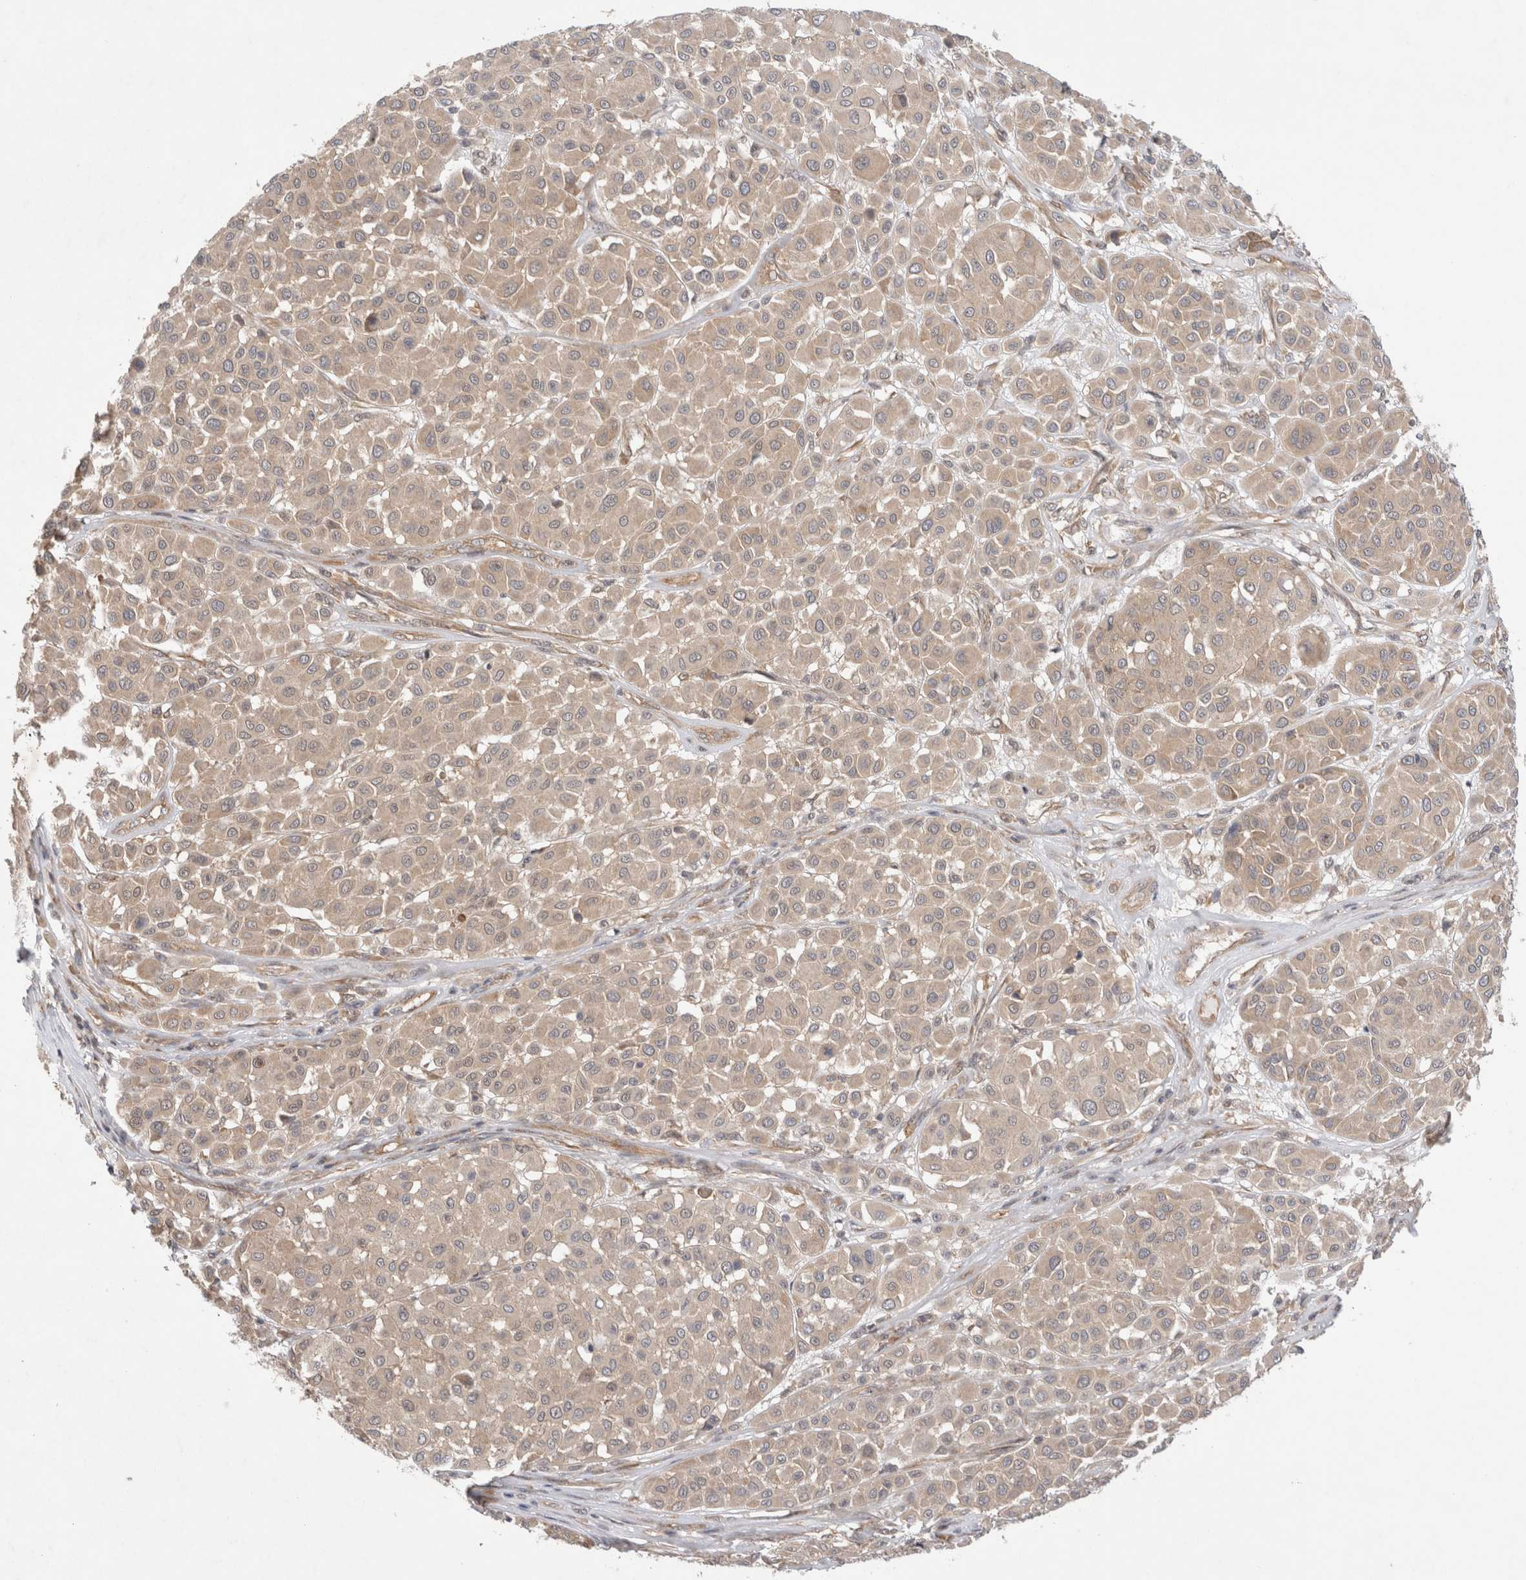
{"staining": {"intensity": "weak", "quantity": ">75%", "location": "cytoplasmic/membranous"}, "tissue": "melanoma", "cell_type": "Tumor cells", "image_type": "cancer", "snomed": [{"axis": "morphology", "description": "Malignant melanoma, Metastatic site"}, {"axis": "topography", "description": "Soft tissue"}], "caption": "Weak cytoplasmic/membranous expression for a protein is seen in about >75% of tumor cells of melanoma using immunohistochemistry.", "gene": "EIF3E", "patient": {"sex": "male", "age": 41}}